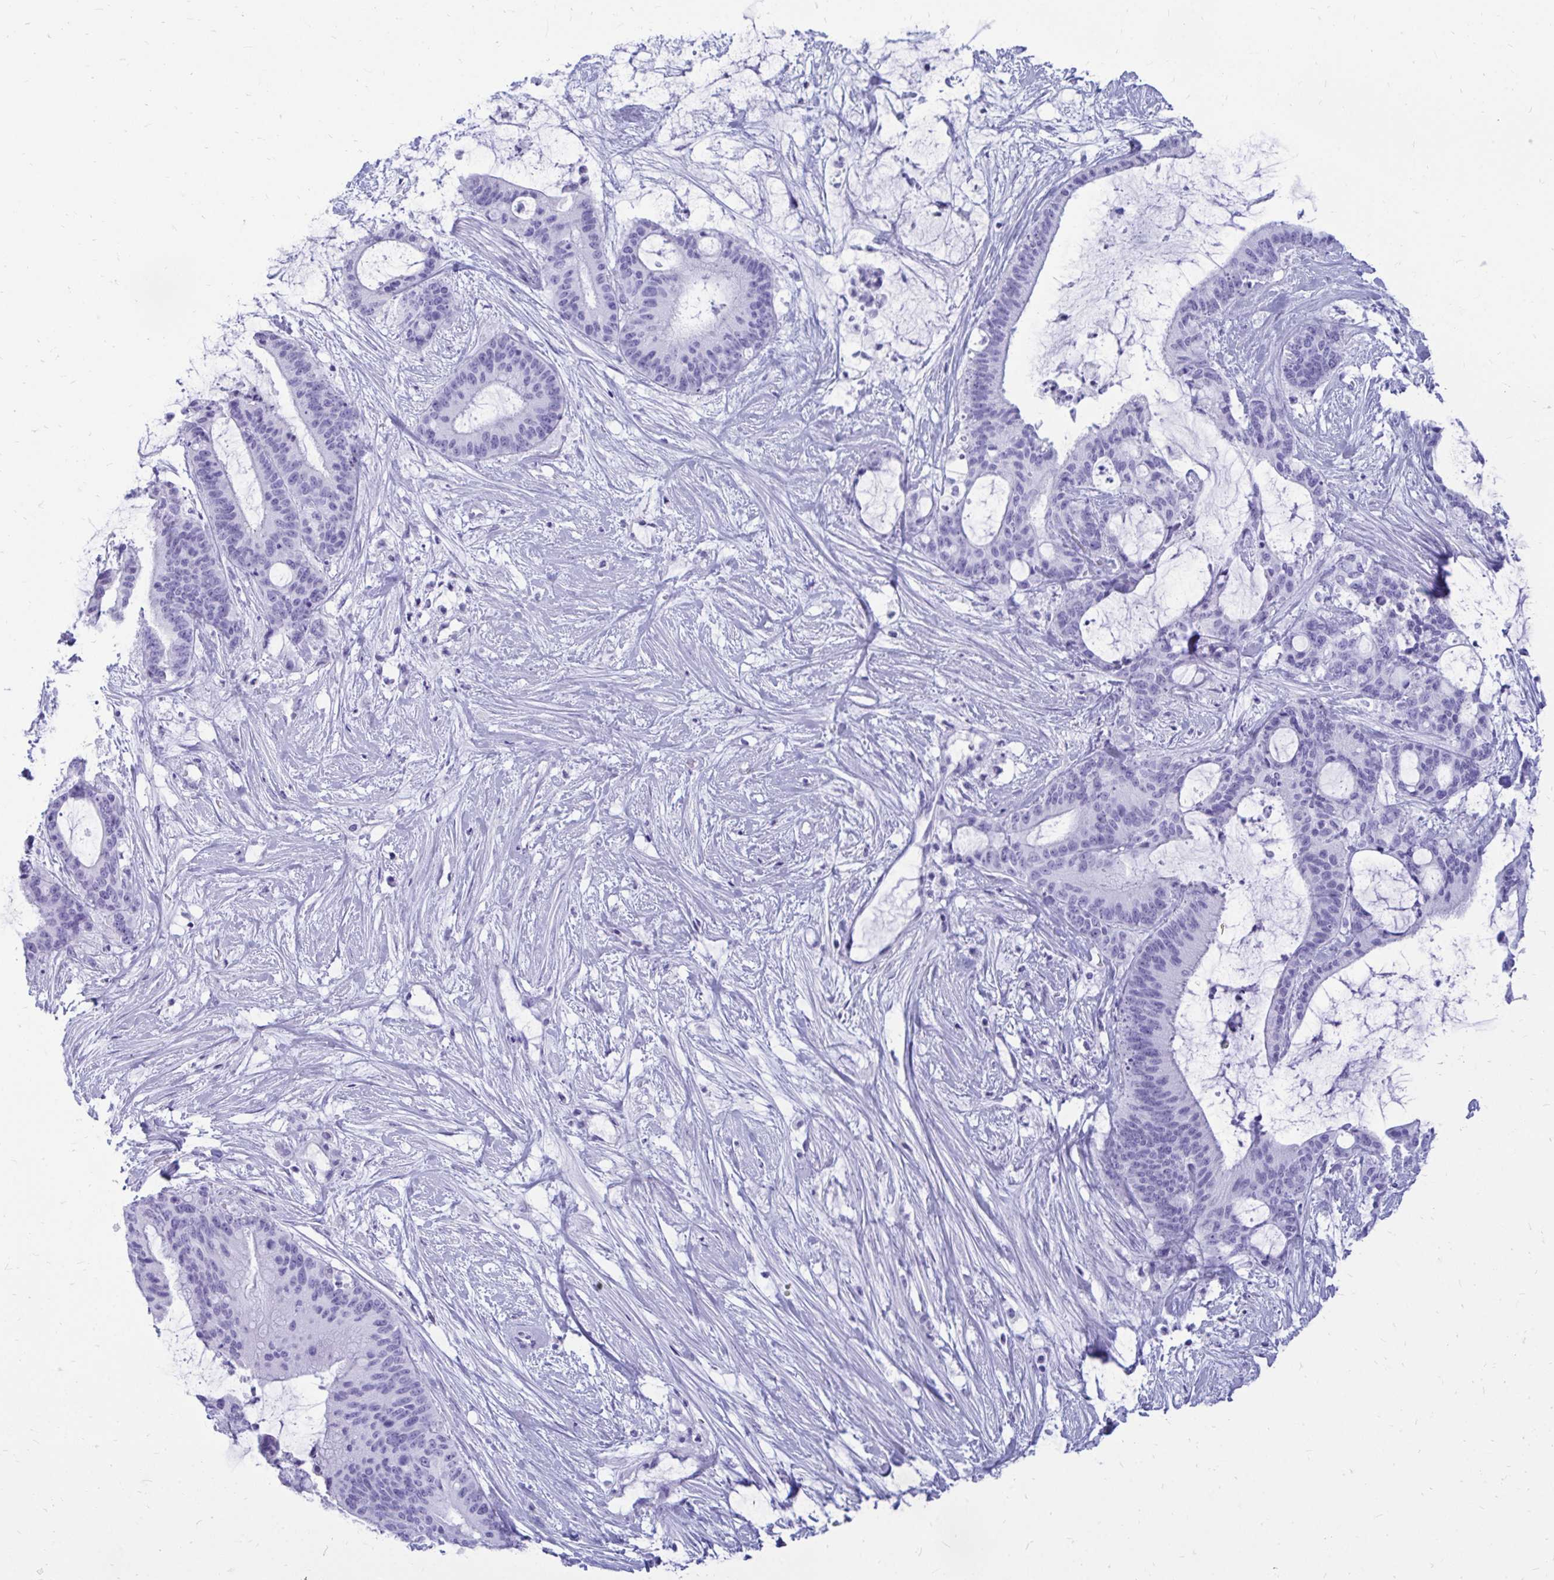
{"staining": {"intensity": "negative", "quantity": "none", "location": "none"}, "tissue": "liver cancer", "cell_type": "Tumor cells", "image_type": "cancer", "snomed": [{"axis": "morphology", "description": "Normal tissue, NOS"}, {"axis": "morphology", "description": "Cholangiocarcinoma"}, {"axis": "topography", "description": "Liver"}, {"axis": "topography", "description": "Peripheral nerve tissue"}], "caption": "Immunohistochemical staining of liver cancer shows no significant expression in tumor cells.", "gene": "OR10R2", "patient": {"sex": "female", "age": 73}}